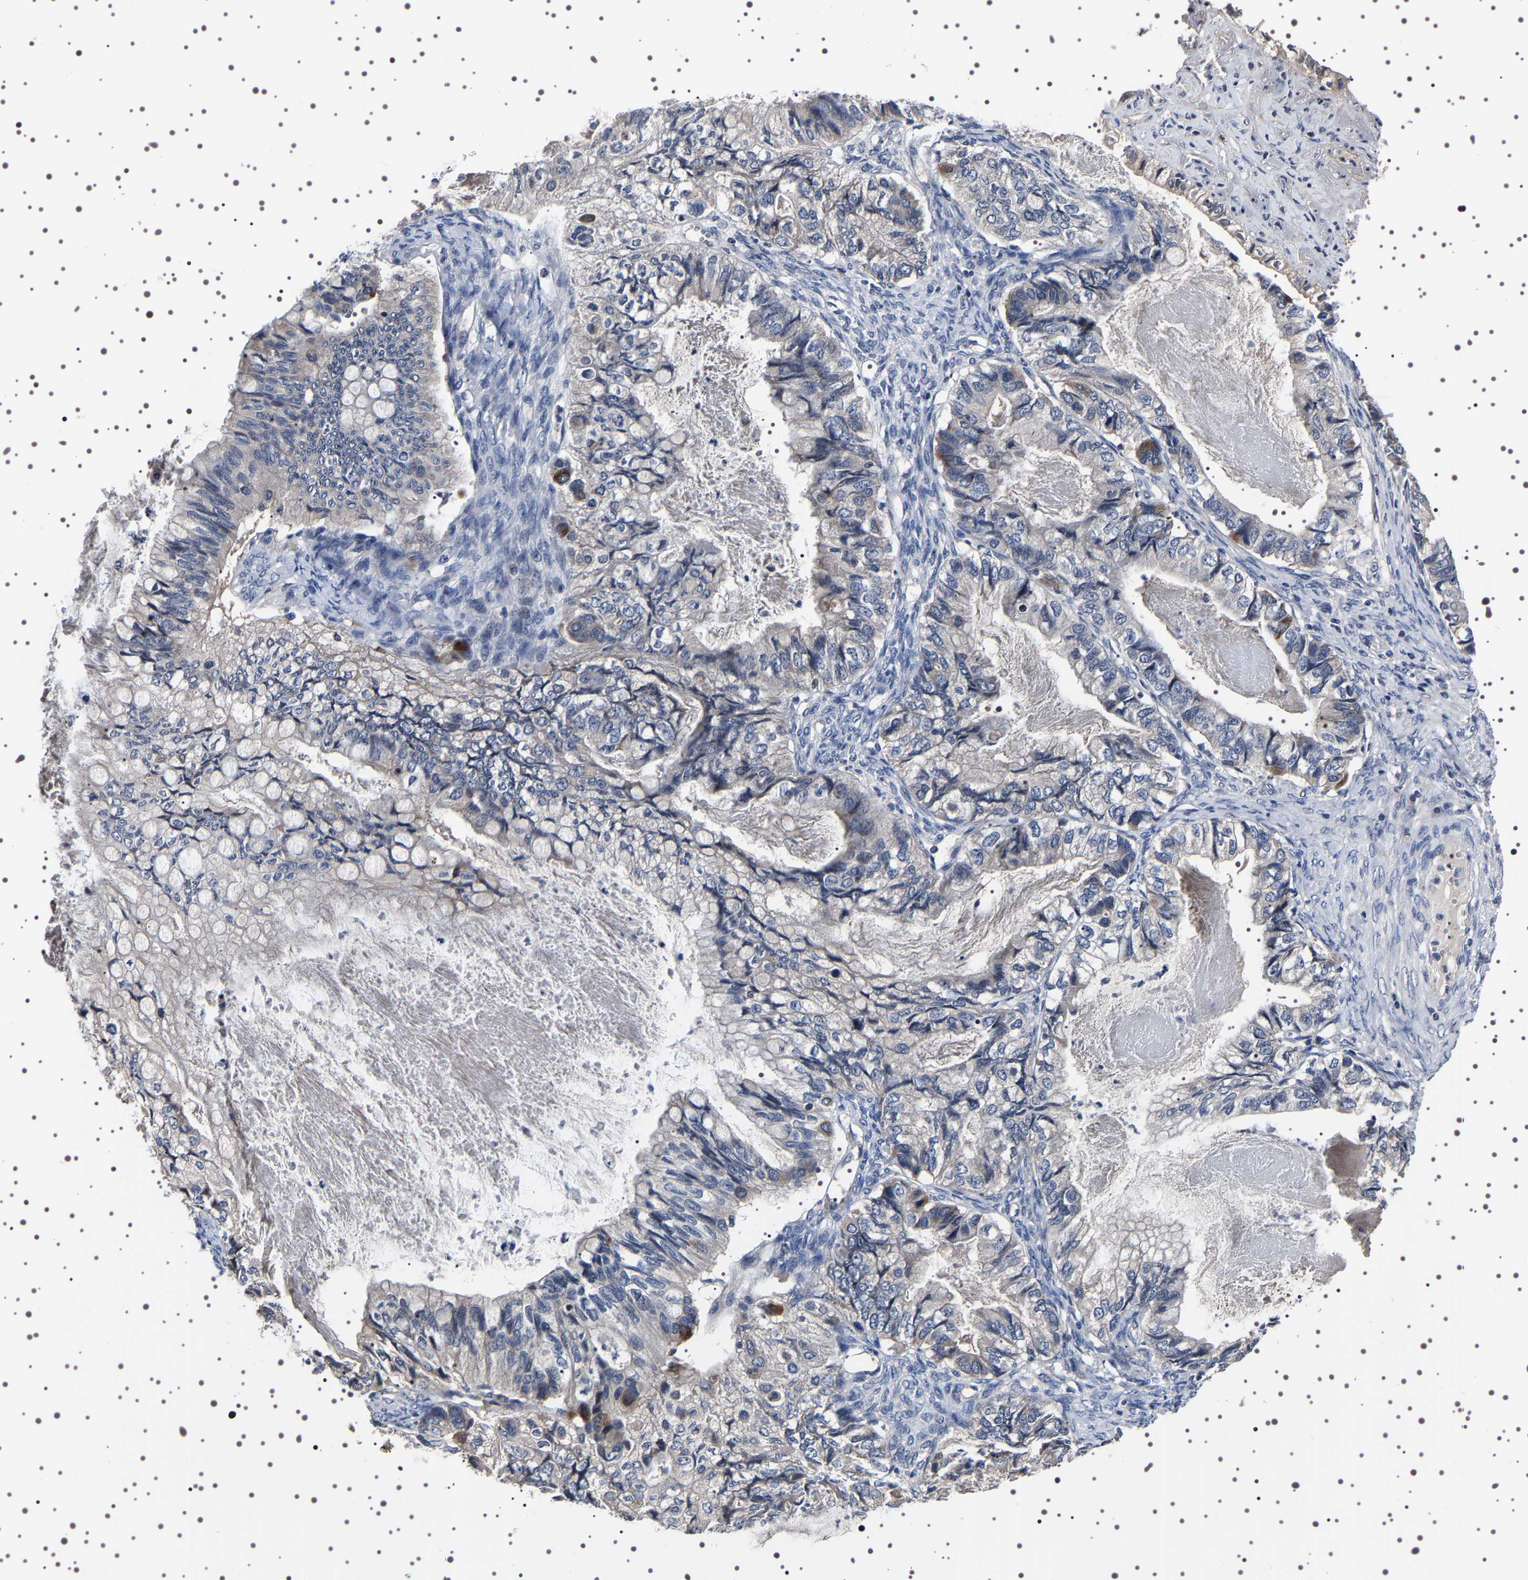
{"staining": {"intensity": "weak", "quantity": "<25%", "location": "cytoplasmic/membranous"}, "tissue": "ovarian cancer", "cell_type": "Tumor cells", "image_type": "cancer", "snomed": [{"axis": "morphology", "description": "Cystadenocarcinoma, mucinous, NOS"}, {"axis": "topography", "description": "Ovary"}], "caption": "Immunohistochemical staining of human ovarian cancer (mucinous cystadenocarcinoma) displays no significant staining in tumor cells.", "gene": "TARBP1", "patient": {"sex": "female", "age": 80}}